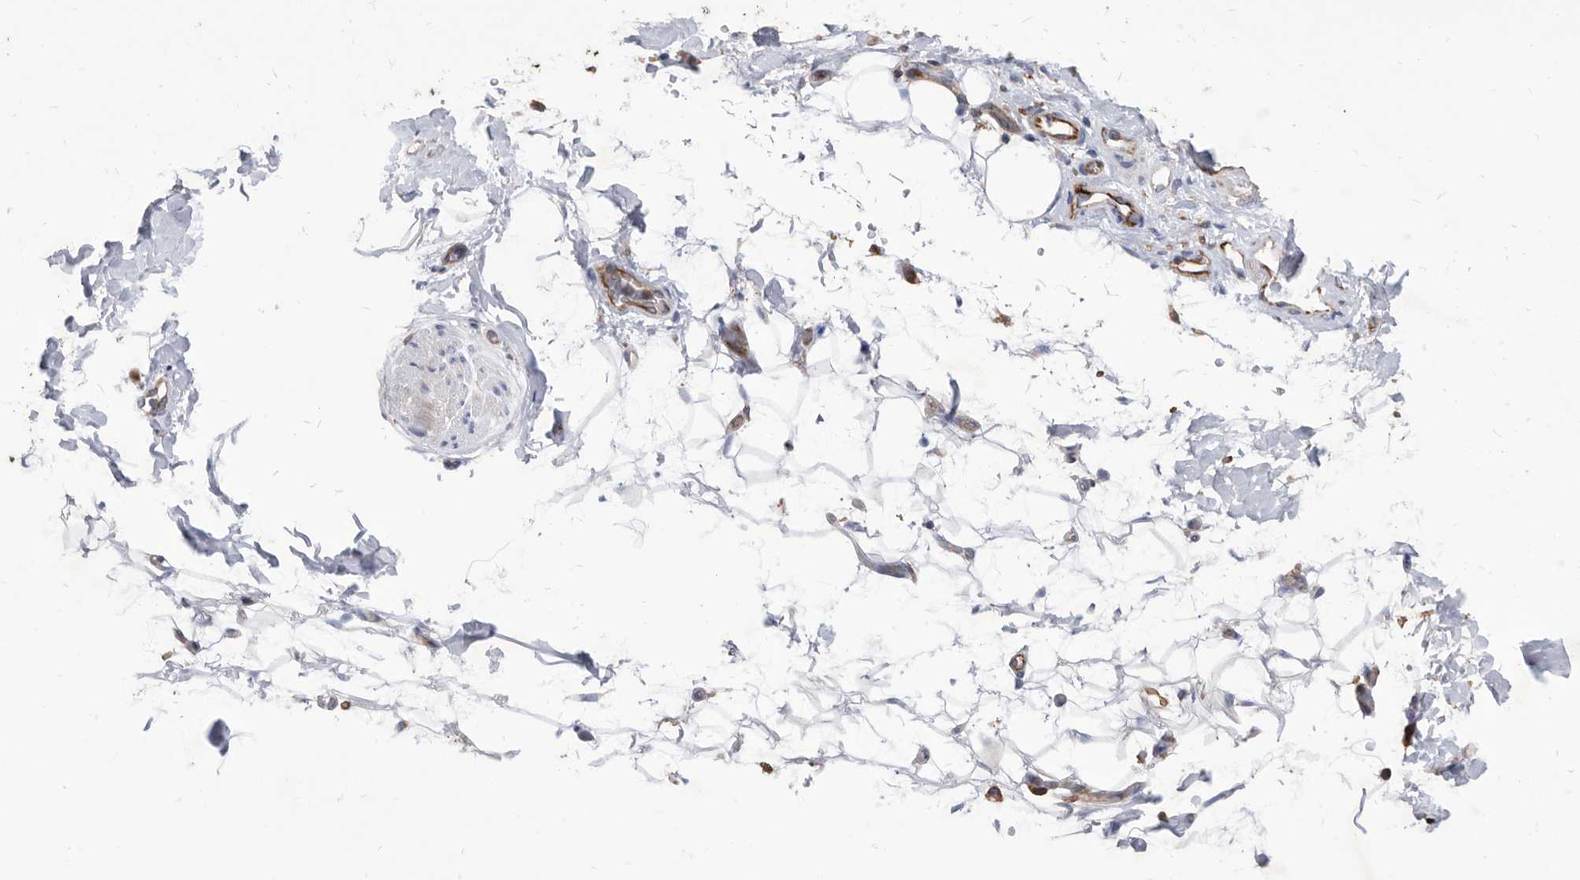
{"staining": {"intensity": "negative", "quantity": "none", "location": "none"}, "tissue": "adipose tissue", "cell_type": "Adipocytes", "image_type": "normal", "snomed": [{"axis": "morphology", "description": "Normal tissue, NOS"}, {"axis": "morphology", "description": "Adenocarcinoma, NOS"}, {"axis": "topography", "description": "Pancreas"}, {"axis": "topography", "description": "Peripheral nerve tissue"}], "caption": "Immunohistochemistry image of unremarkable adipose tissue stained for a protein (brown), which displays no expression in adipocytes.", "gene": "SMG7", "patient": {"sex": "male", "age": 59}}